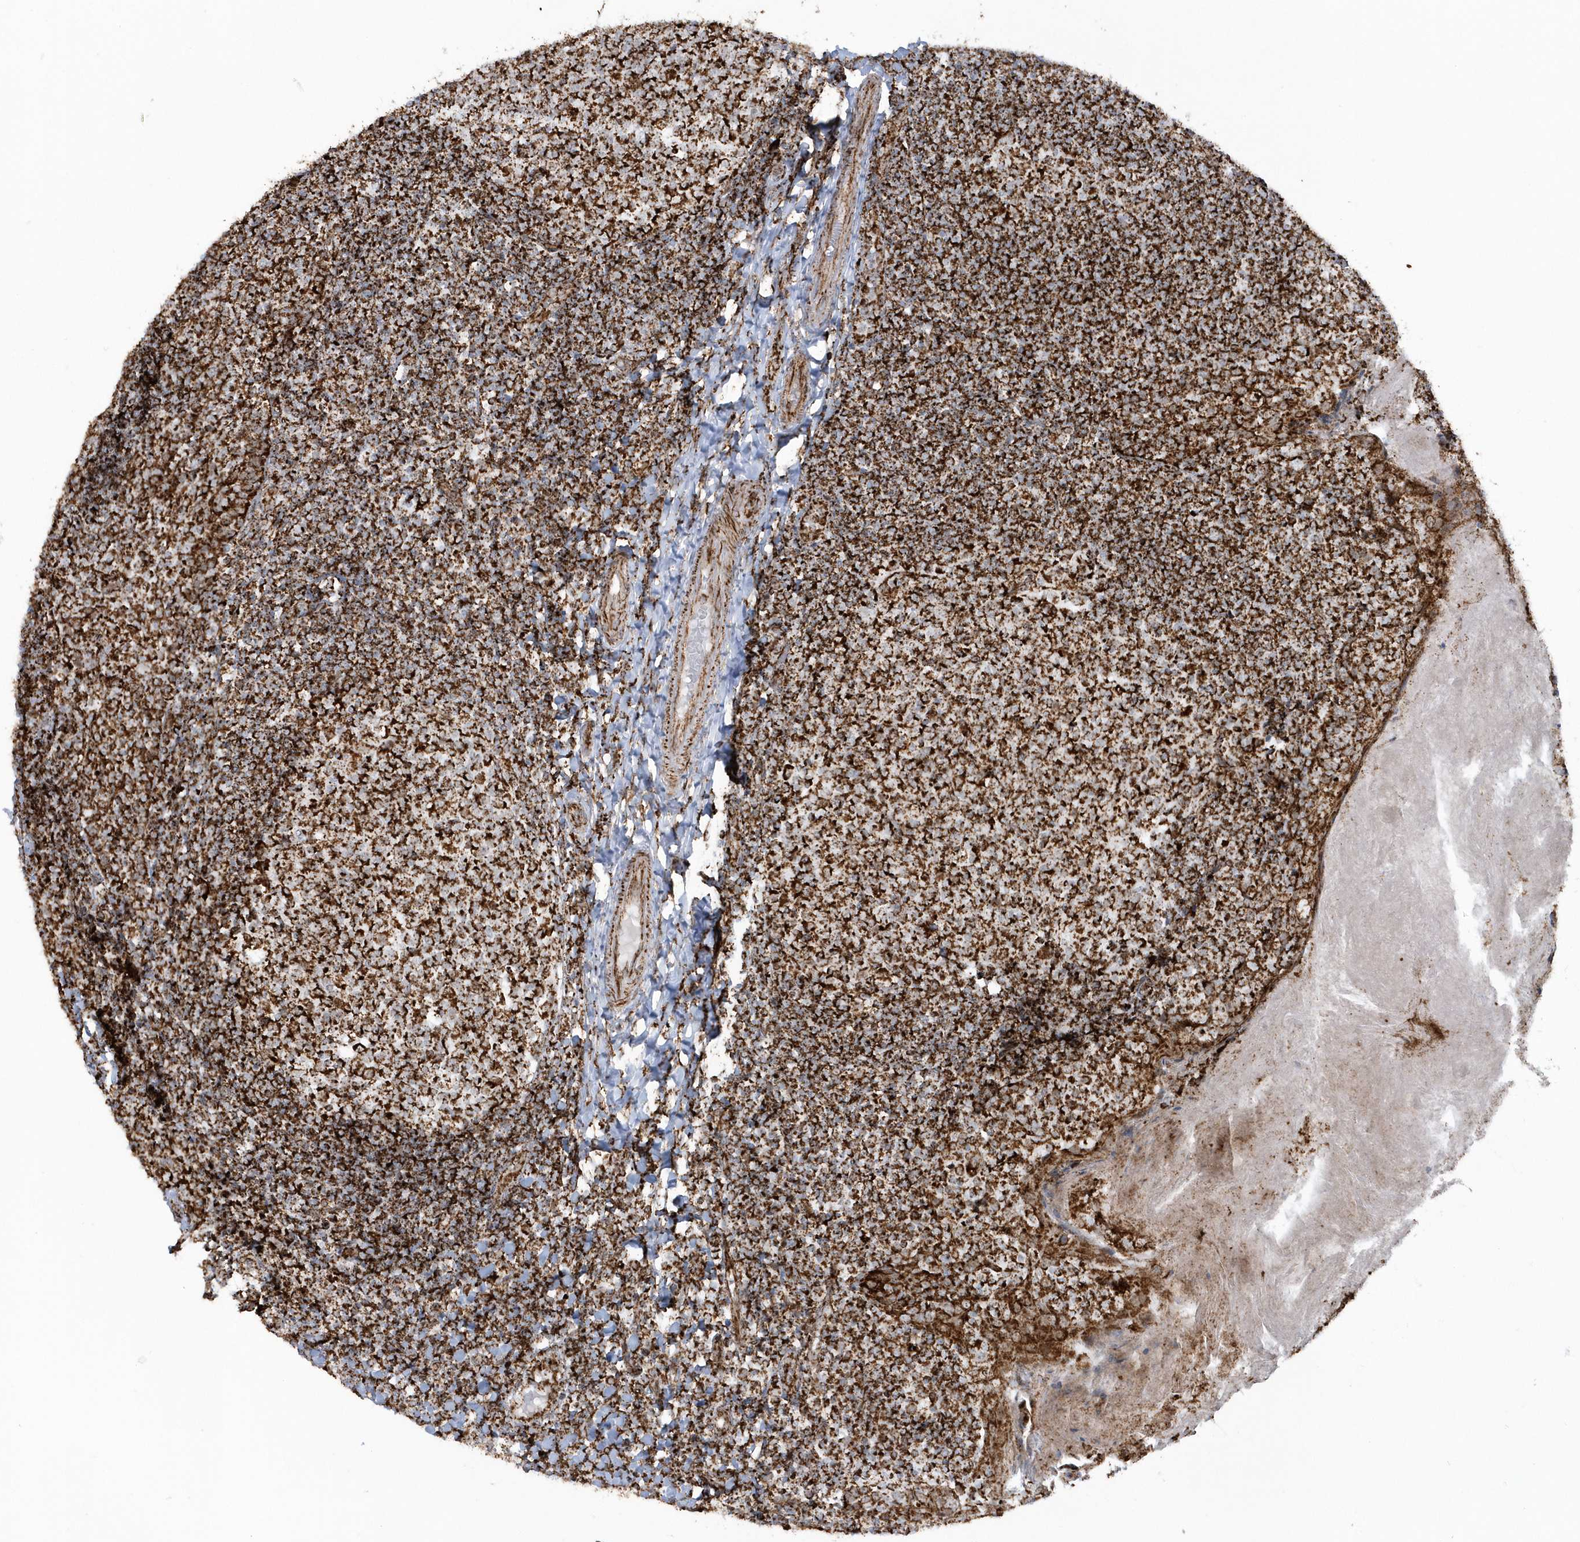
{"staining": {"intensity": "strong", "quantity": ">75%", "location": "cytoplasmic/membranous"}, "tissue": "tonsil", "cell_type": "Germinal center cells", "image_type": "normal", "snomed": [{"axis": "morphology", "description": "Normal tissue, NOS"}, {"axis": "topography", "description": "Tonsil"}], "caption": "There is high levels of strong cytoplasmic/membranous positivity in germinal center cells of normal tonsil, as demonstrated by immunohistochemical staining (brown color).", "gene": "CRY2", "patient": {"sex": "female", "age": 19}}